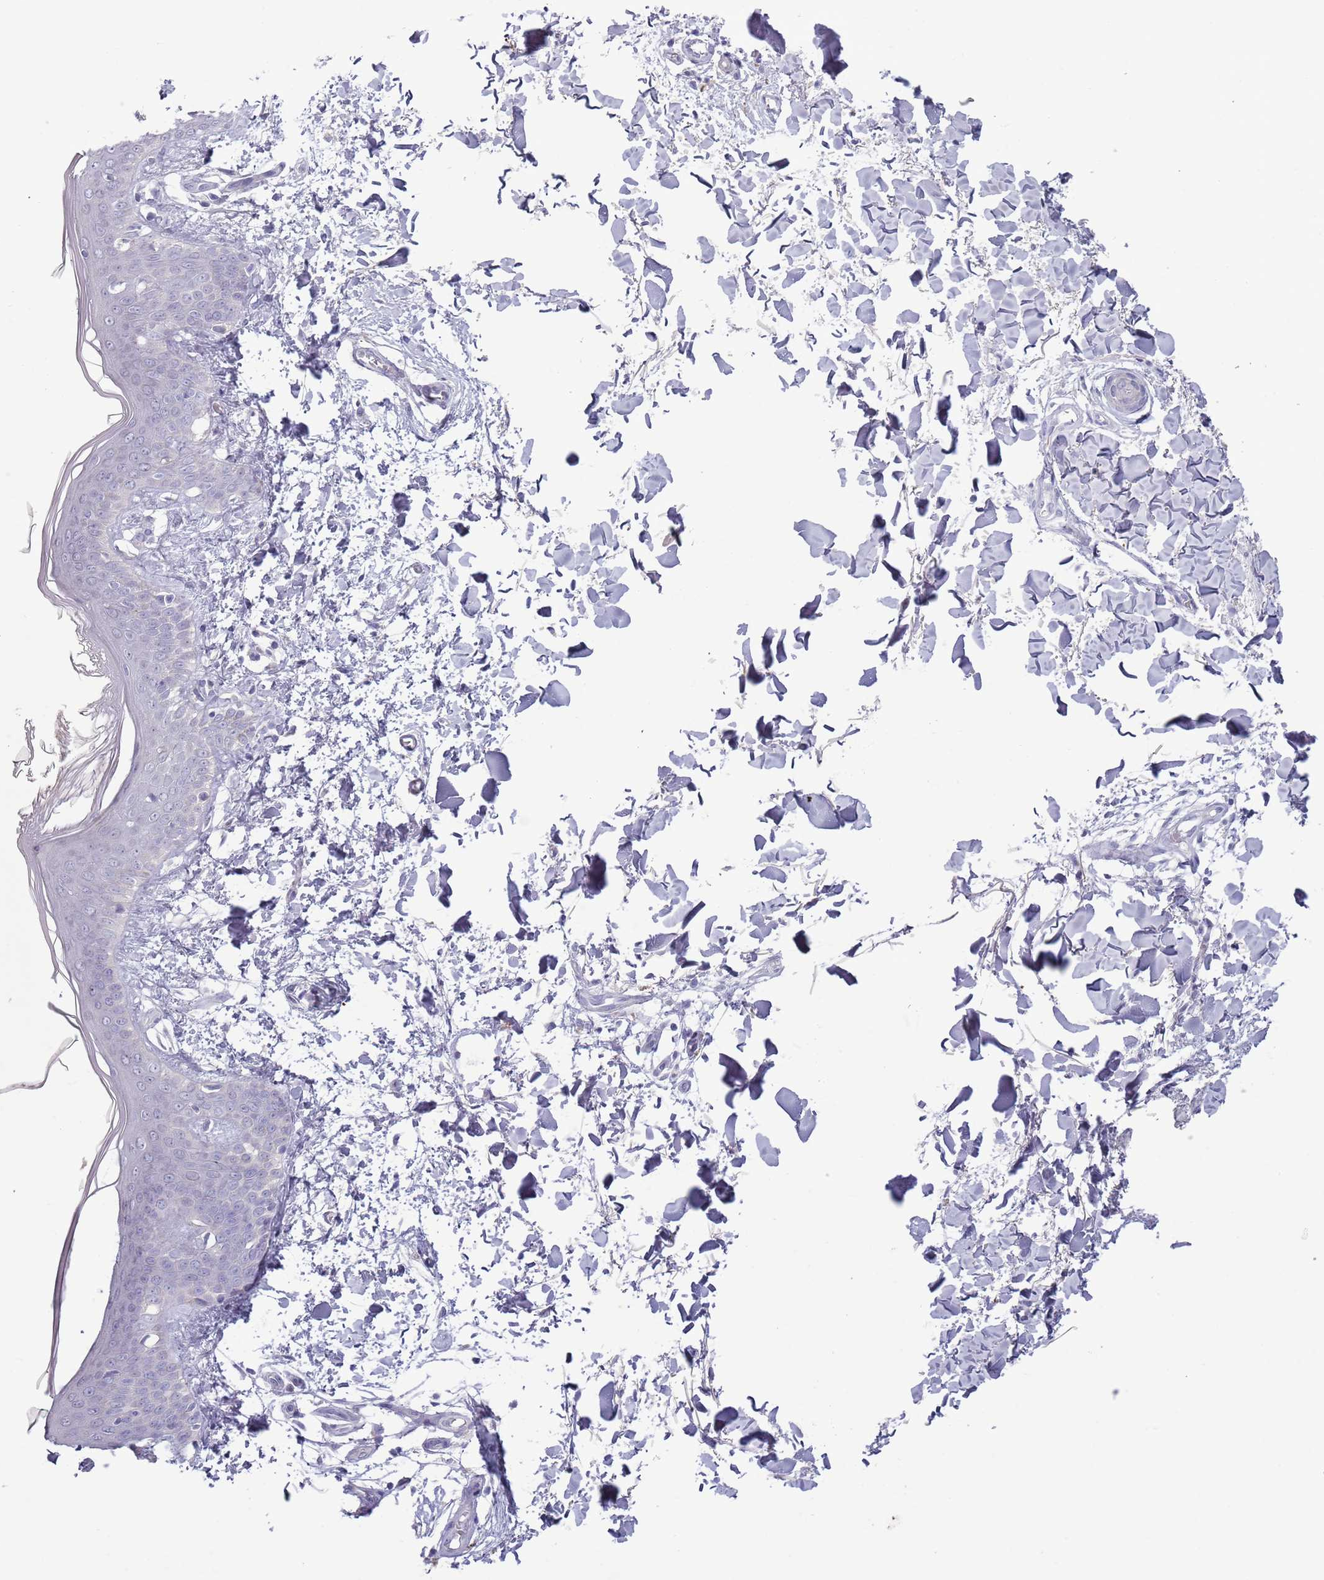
{"staining": {"intensity": "negative", "quantity": "none", "location": "none"}, "tissue": "skin", "cell_type": "Fibroblasts", "image_type": "normal", "snomed": [{"axis": "morphology", "description": "Normal tissue, NOS"}, {"axis": "topography", "description": "Skin"}], "caption": "The histopathology image exhibits no staining of fibroblasts in benign skin.", "gene": "LTB", "patient": {"sex": "female", "age": 34}}